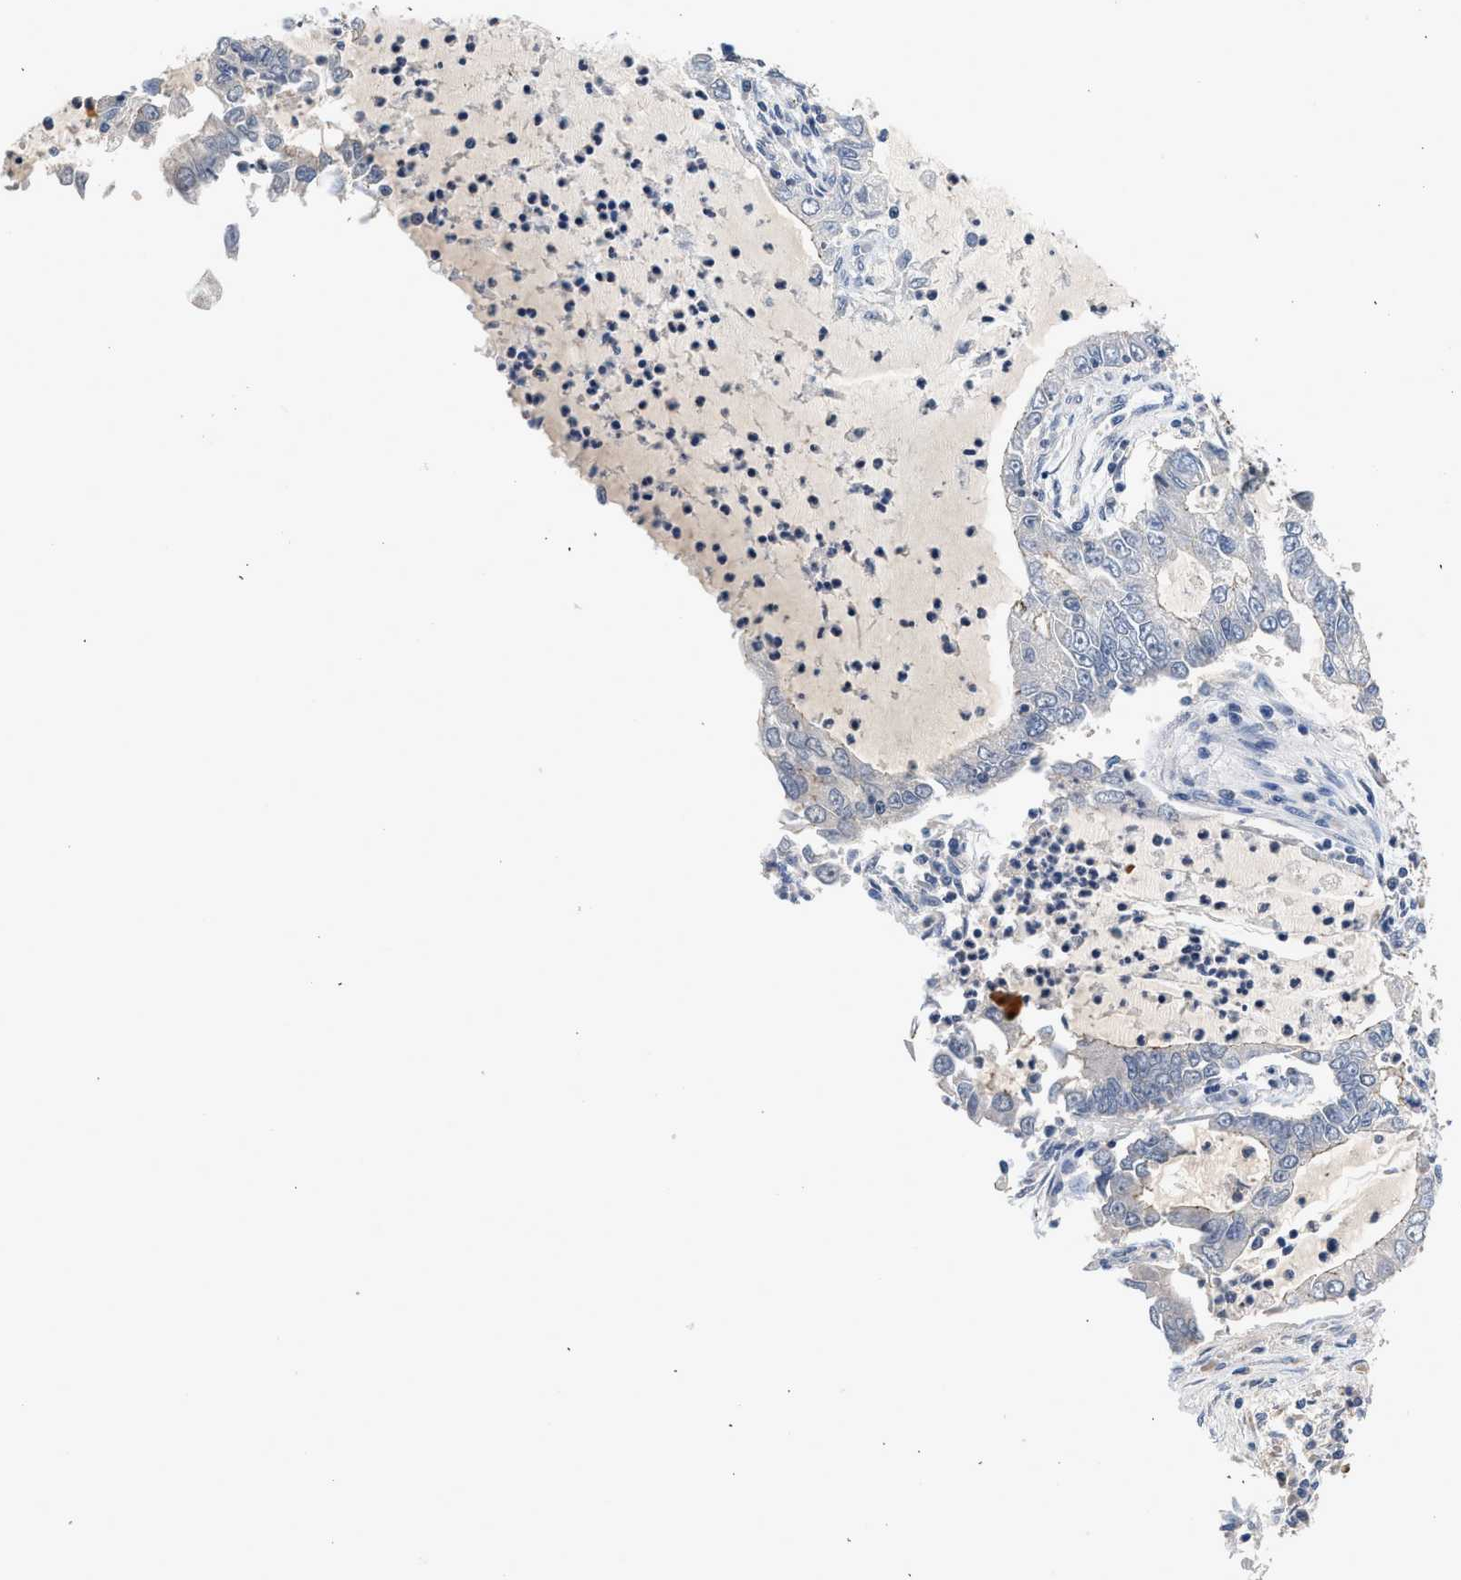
{"staining": {"intensity": "negative", "quantity": "none", "location": "none"}, "tissue": "lung cancer", "cell_type": "Tumor cells", "image_type": "cancer", "snomed": [{"axis": "morphology", "description": "Adenocarcinoma, NOS"}, {"axis": "topography", "description": "Lung"}], "caption": "Immunohistochemical staining of human adenocarcinoma (lung) demonstrates no significant positivity in tumor cells. (Immunohistochemistry, brightfield microscopy, high magnification).", "gene": "CSF3R", "patient": {"sex": "female", "age": 51}}